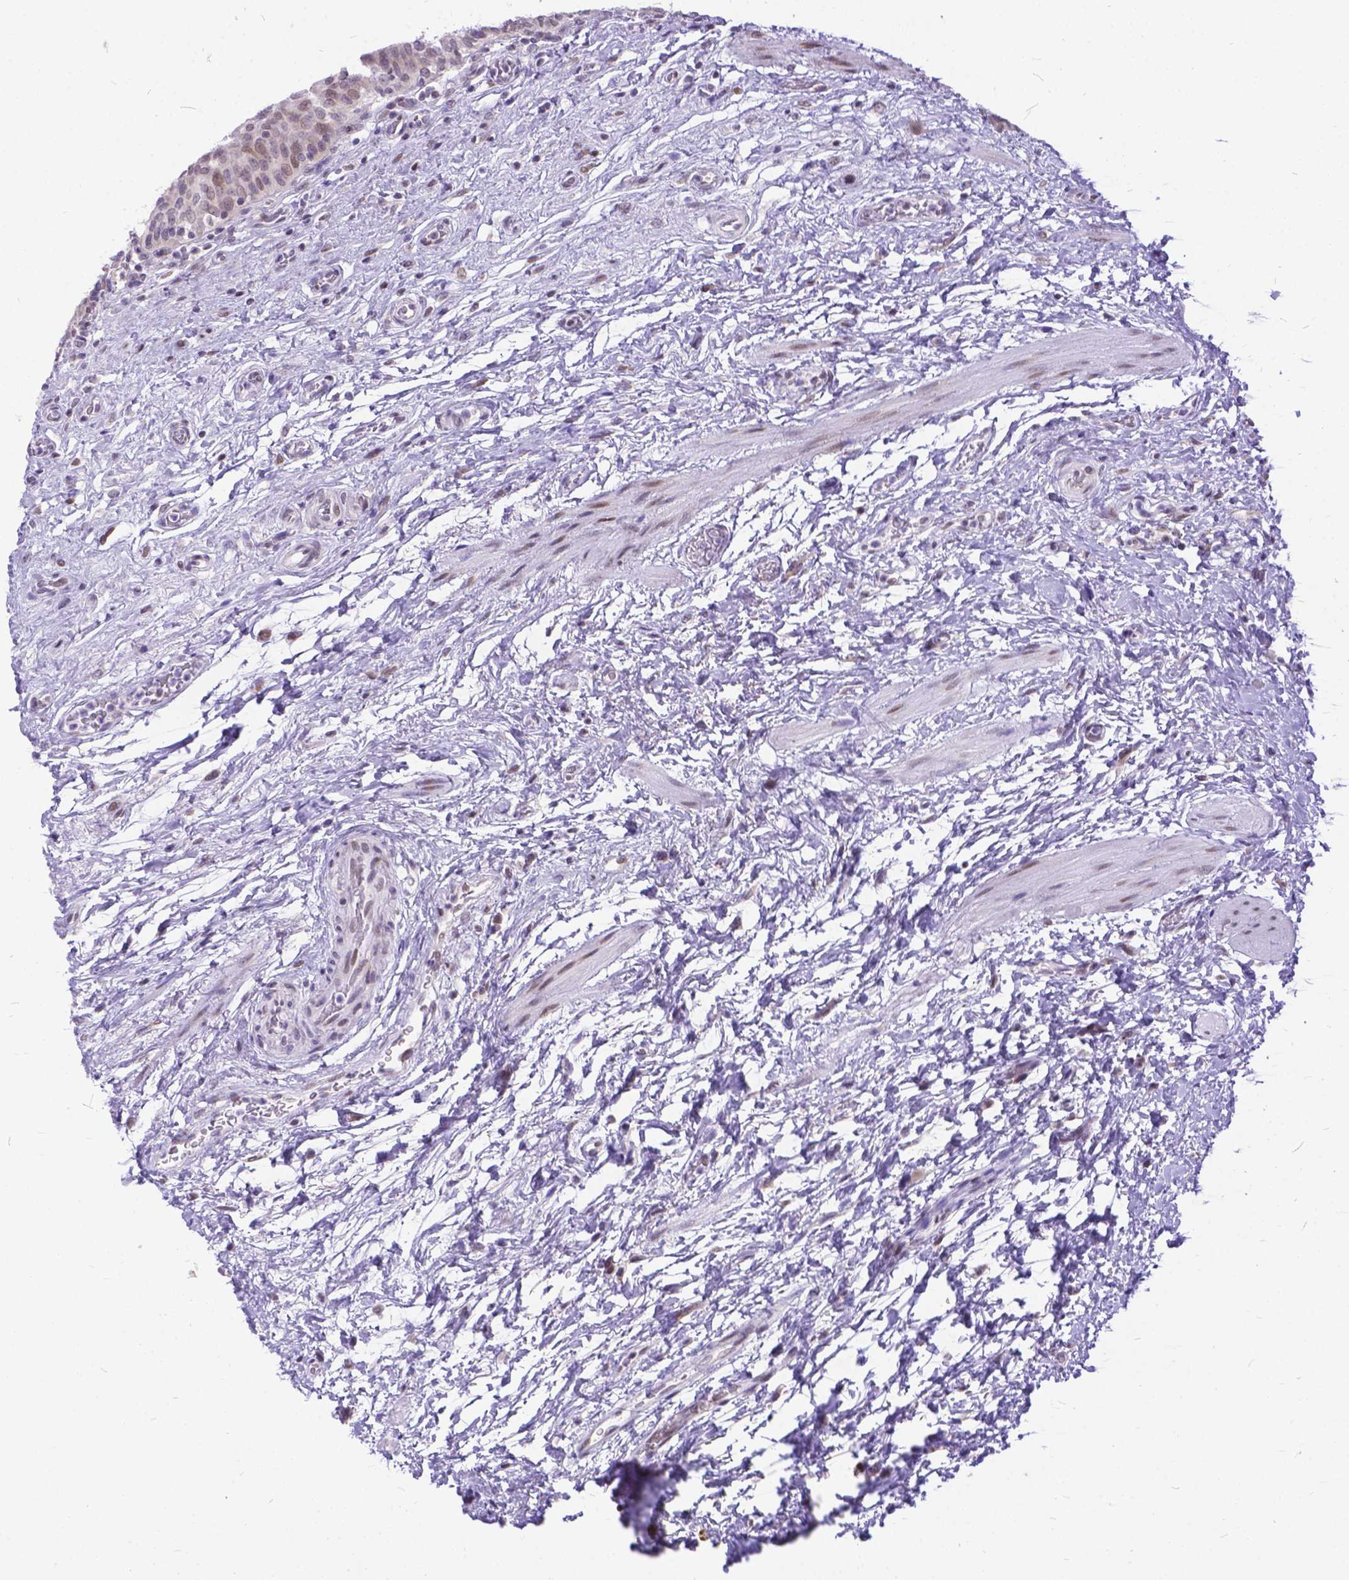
{"staining": {"intensity": "weak", "quantity": ">75%", "location": "cytoplasmic/membranous,nuclear"}, "tissue": "urinary bladder", "cell_type": "Urothelial cells", "image_type": "normal", "snomed": [{"axis": "morphology", "description": "Normal tissue, NOS"}, {"axis": "topography", "description": "Urinary bladder"}], "caption": "DAB (3,3'-diaminobenzidine) immunohistochemical staining of unremarkable human urinary bladder reveals weak cytoplasmic/membranous,nuclear protein staining in approximately >75% of urothelial cells. (DAB (3,3'-diaminobenzidine) IHC with brightfield microscopy, high magnification).", "gene": "FAM124B", "patient": {"sex": "male", "age": 69}}